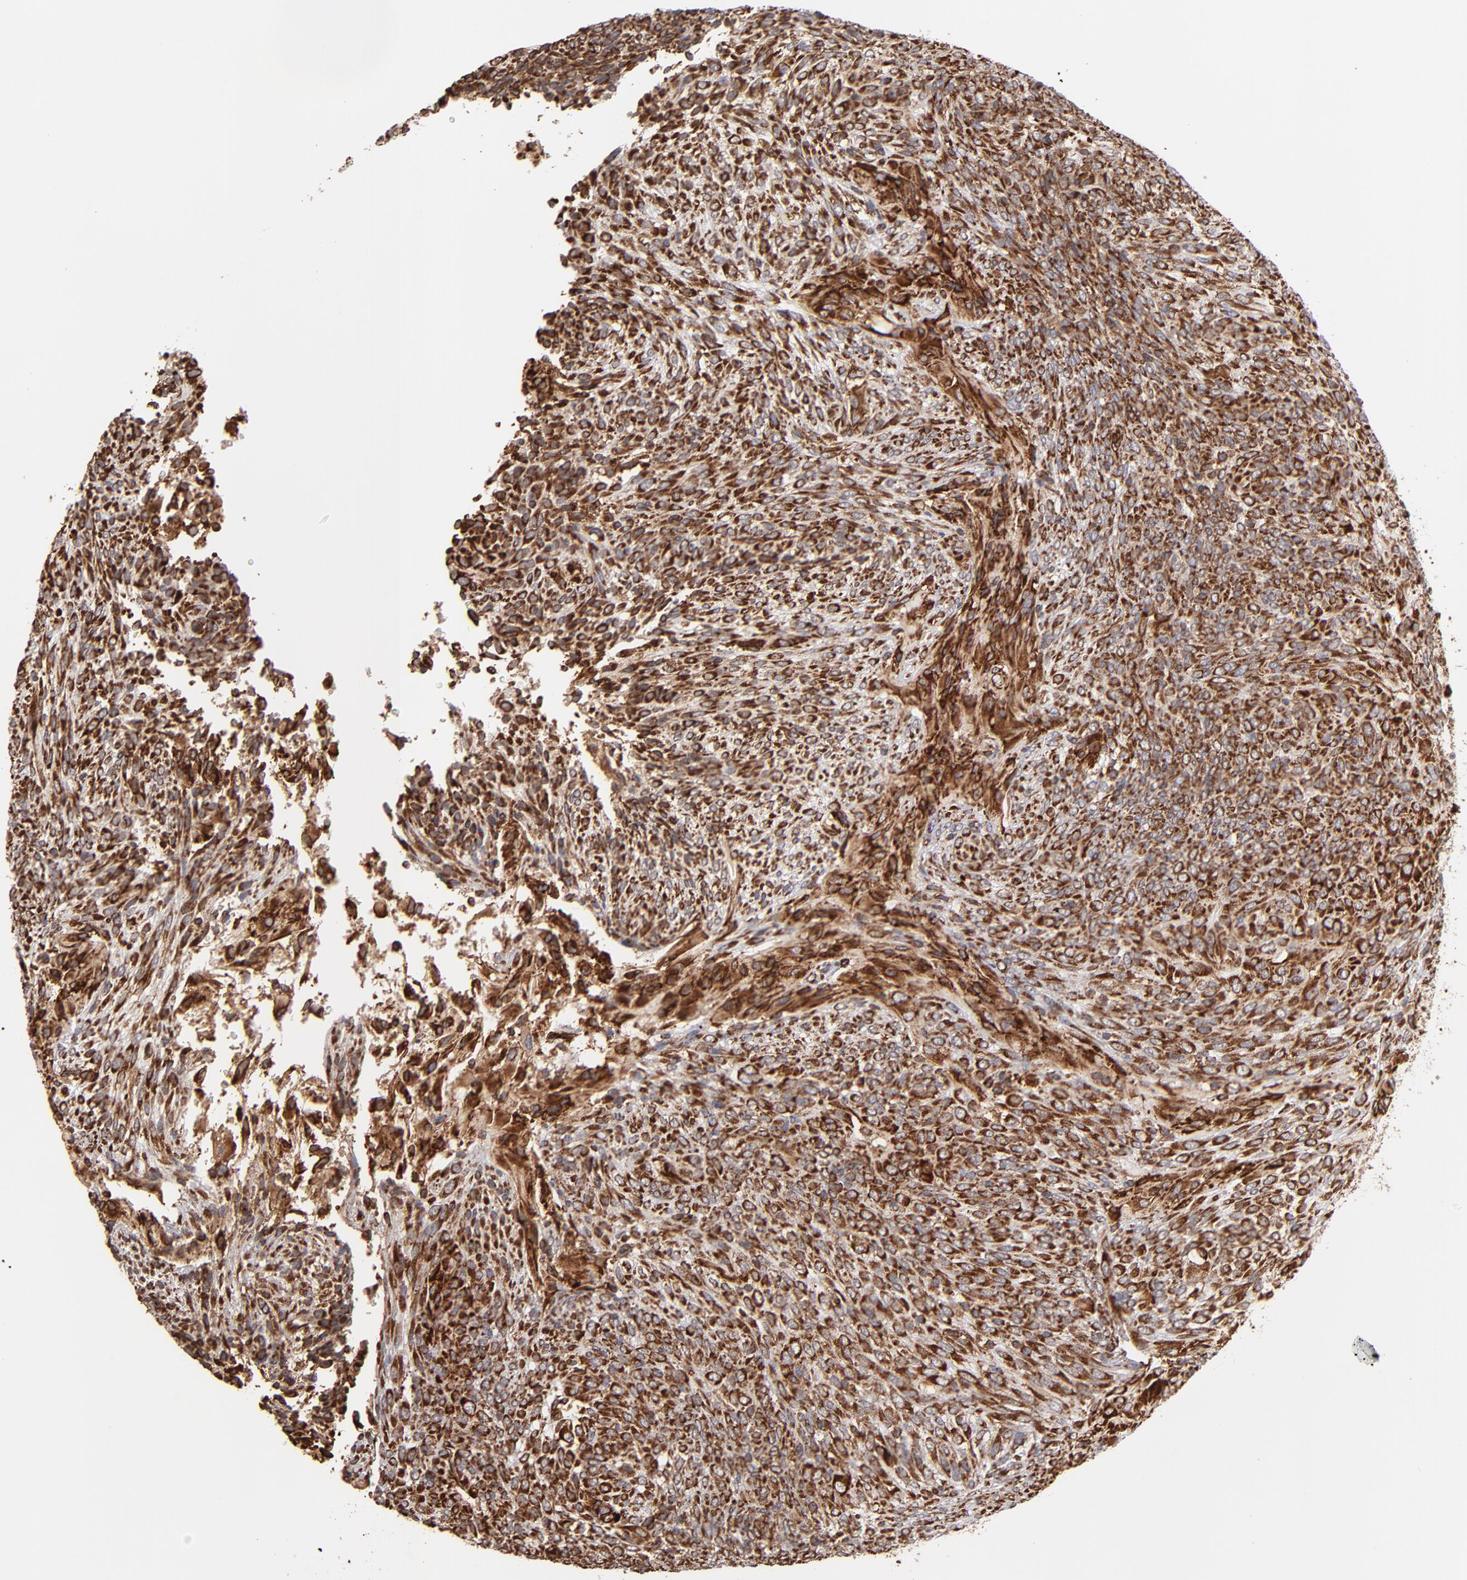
{"staining": {"intensity": "strong", "quantity": ">75%", "location": "cytoplasmic/membranous"}, "tissue": "glioma", "cell_type": "Tumor cells", "image_type": "cancer", "snomed": [{"axis": "morphology", "description": "Glioma, malignant, High grade"}, {"axis": "topography", "description": "Cerebral cortex"}], "caption": "This micrograph shows immunohistochemistry (IHC) staining of glioma, with high strong cytoplasmic/membranous positivity in approximately >75% of tumor cells.", "gene": "KTN1", "patient": {"sex": "female", "age": 55}}